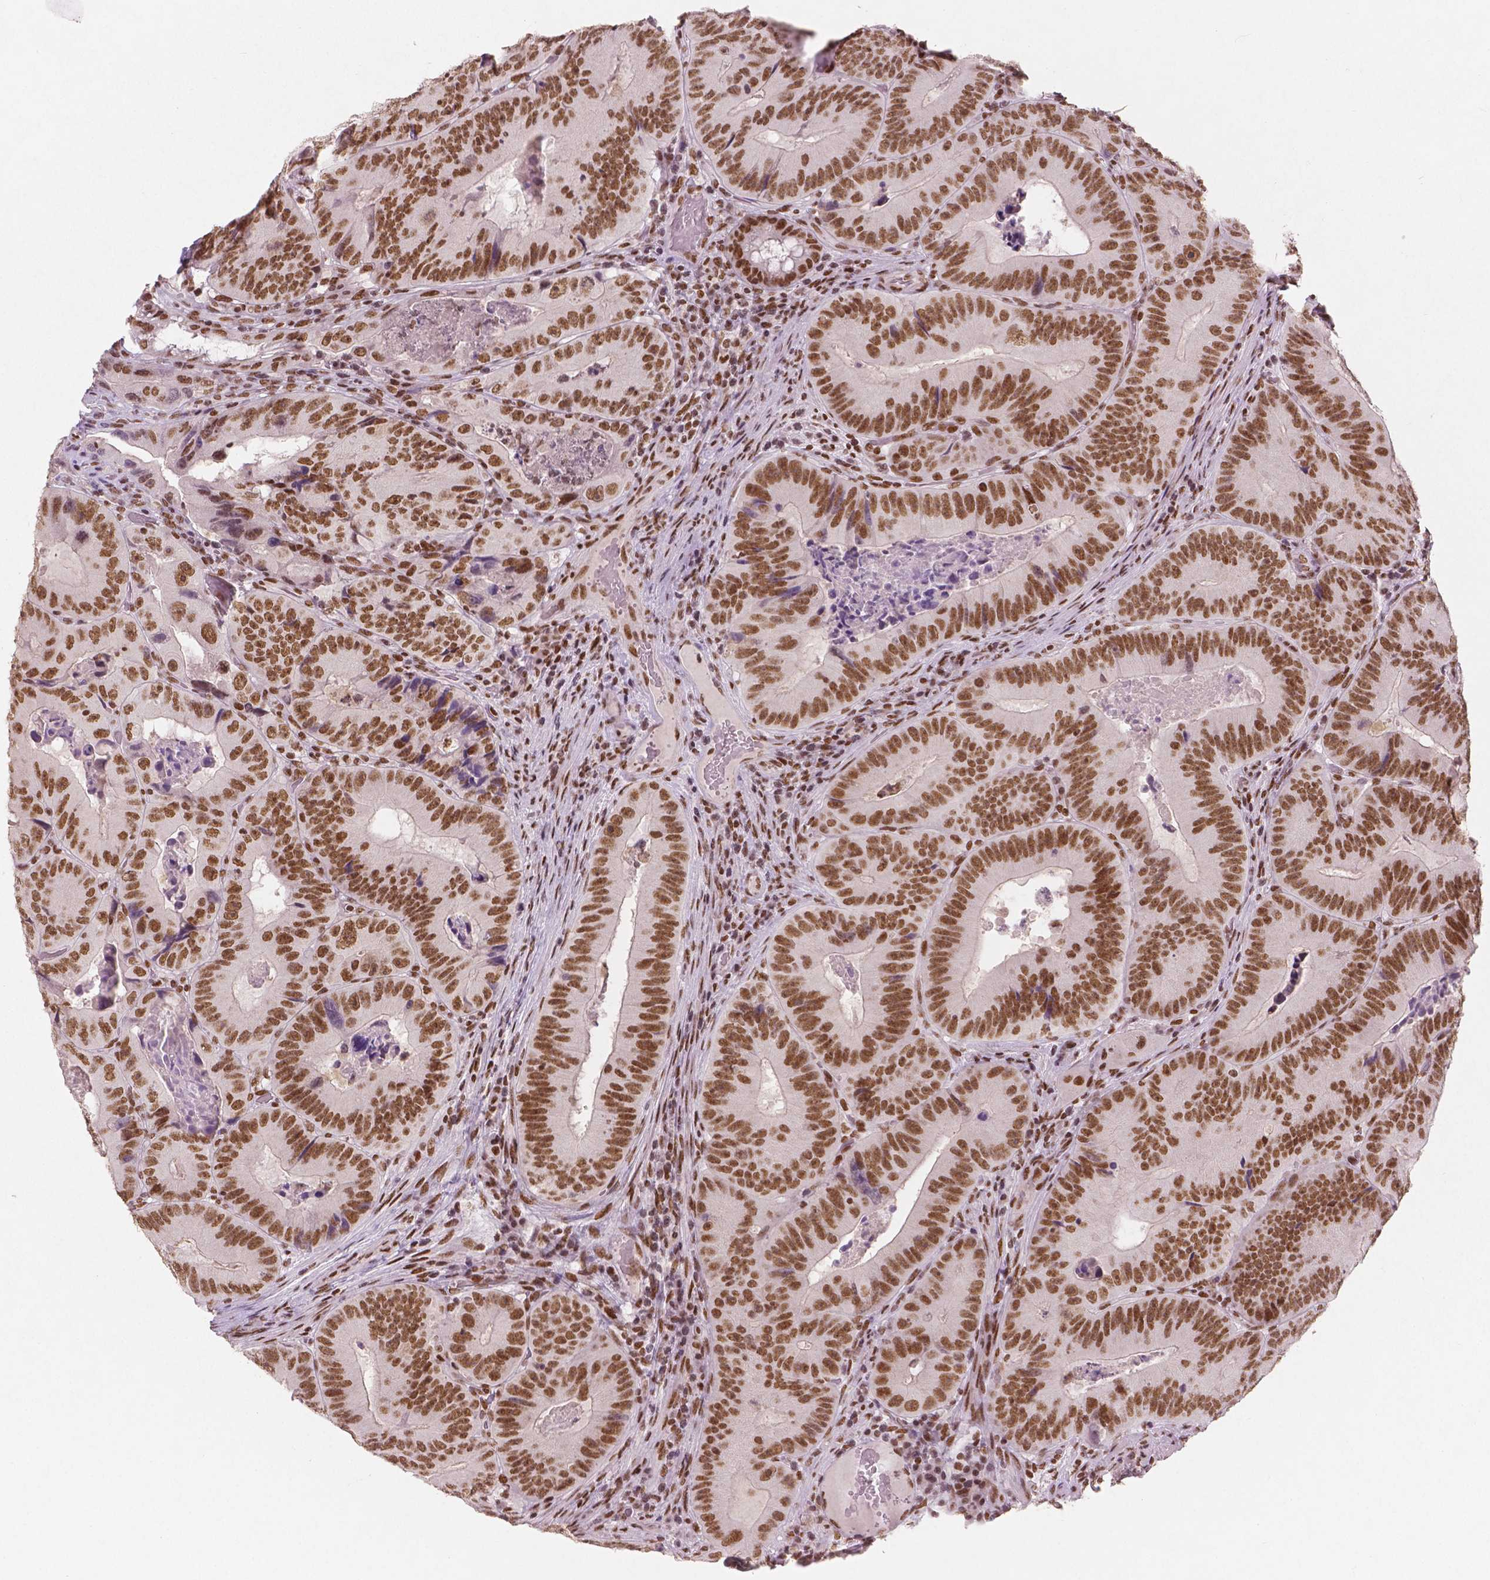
{"staining": {"intensity": "moderate", "quantity": ">75%", "location": "nuclear"}, "tissue": "colorectal cancer", "cell_type": "Tumor cells", "image_type": "cancer", "snomed": [{"axis": "morphology", "description": "Adenocarcinoma, NOS"}, {"axis": "topography", "description": "Colon"}], "caption": "A brown stain labels moderate nuclear staining of a protein in colorectal cancer (adenocarcinoma) tumor cells. (IHC, brightfield microscopy, high magnification).", "gene": "BRD4", "patient": {"sex": "female", "age": 86}}